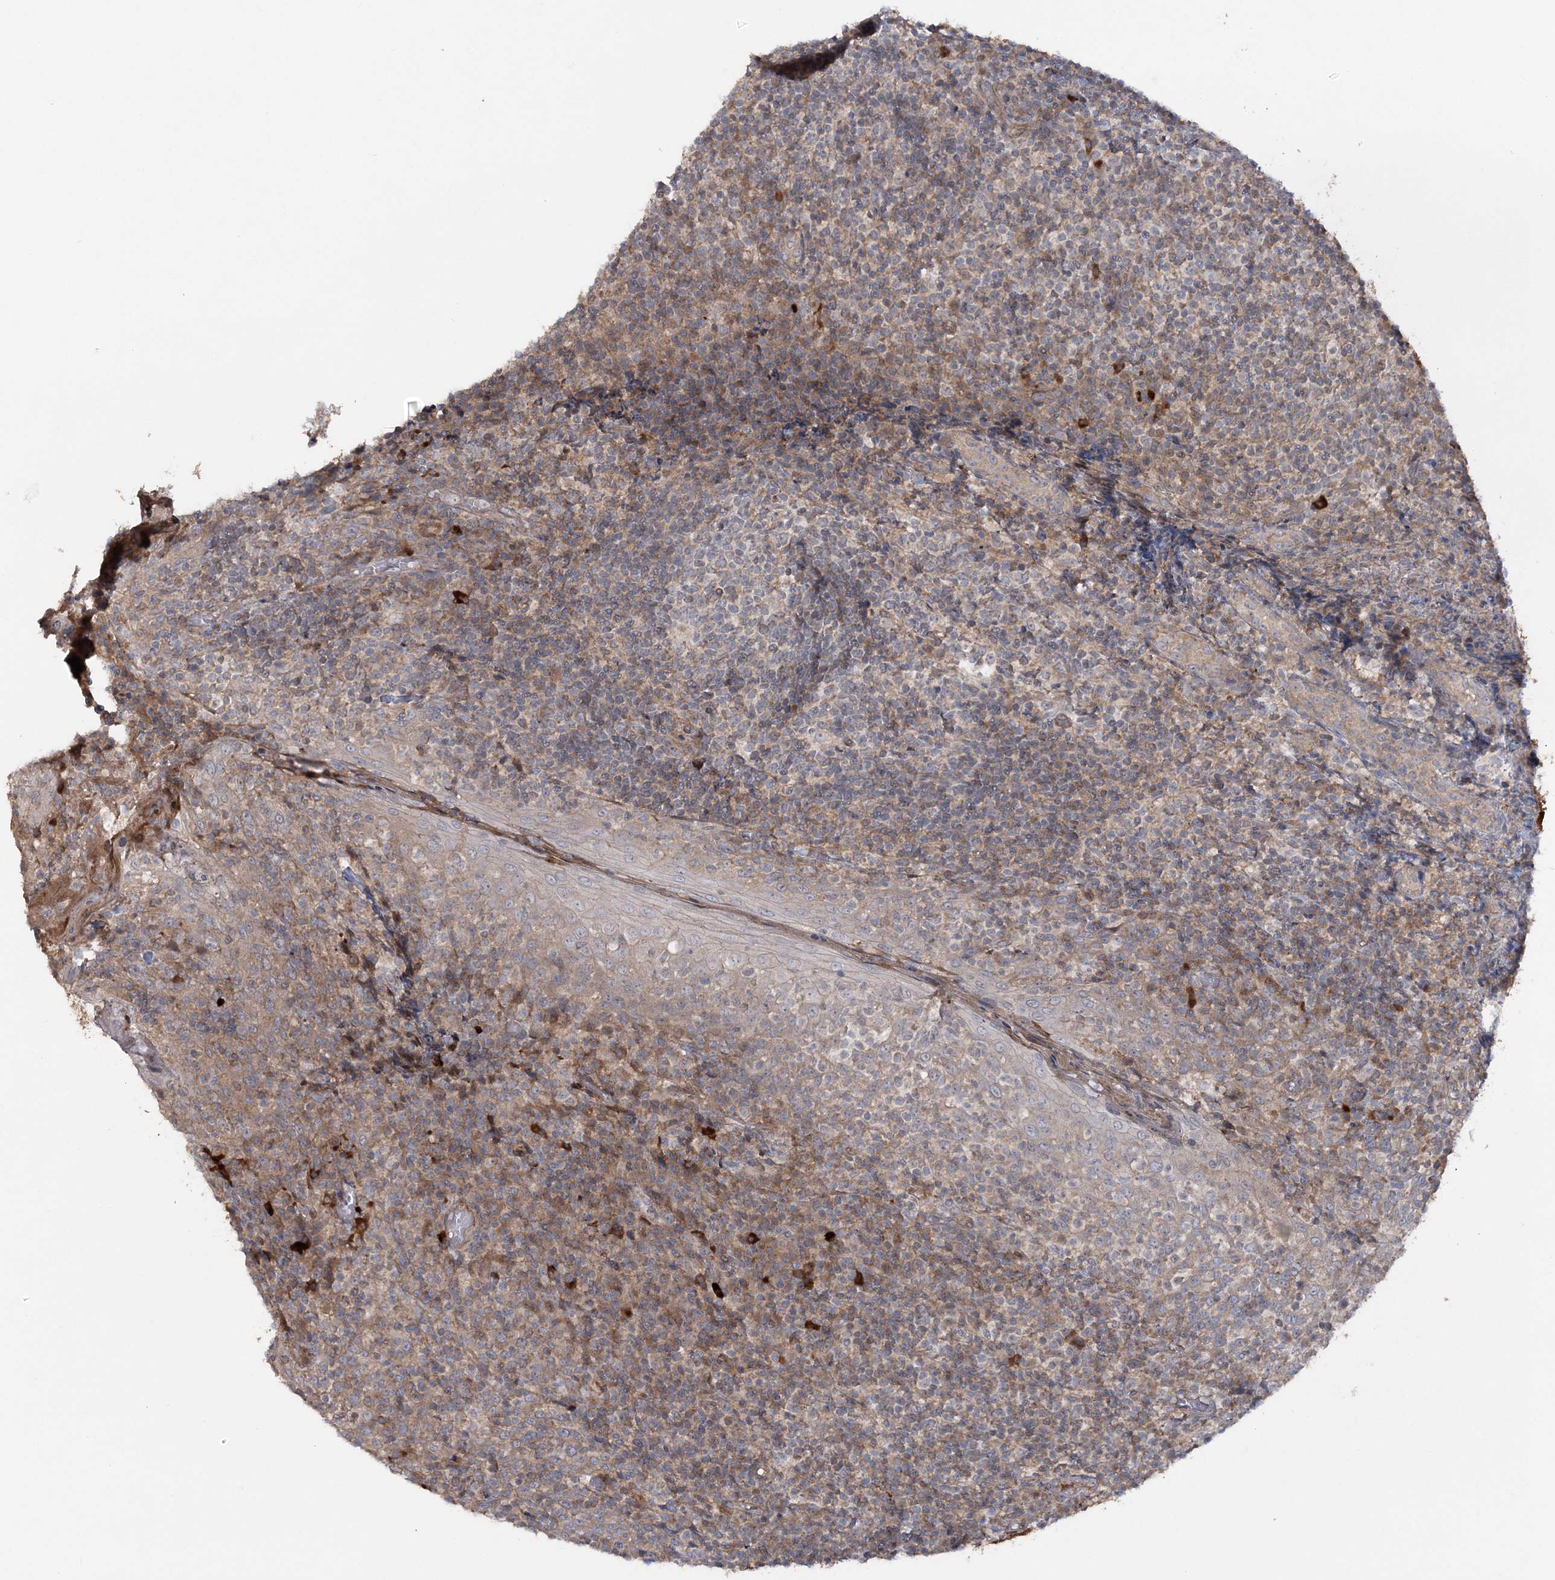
{"staining": {"intensity": "weak", "quantity": "25%-75%", "location": "cytoplasmic/membranous"}, "tissue": "tonsil", "cell_type": "Germinal center cells", "image_type": "normal", "snomed": [{"axis": "morphology", "description": "Normal tissue, NOS"}, {"axis": "topography", "description": "Tonsil"}], "caption": "Immunohistochemical staining of unremarkable tonsil shows weak cytoplasmic/membranous protein expression in about 25%-75% of germinal center cells. (IHC, brightfield microscopy, high magnification).", "gene": "MOCS2", "patient": {"sex": "female", "age": 19}}